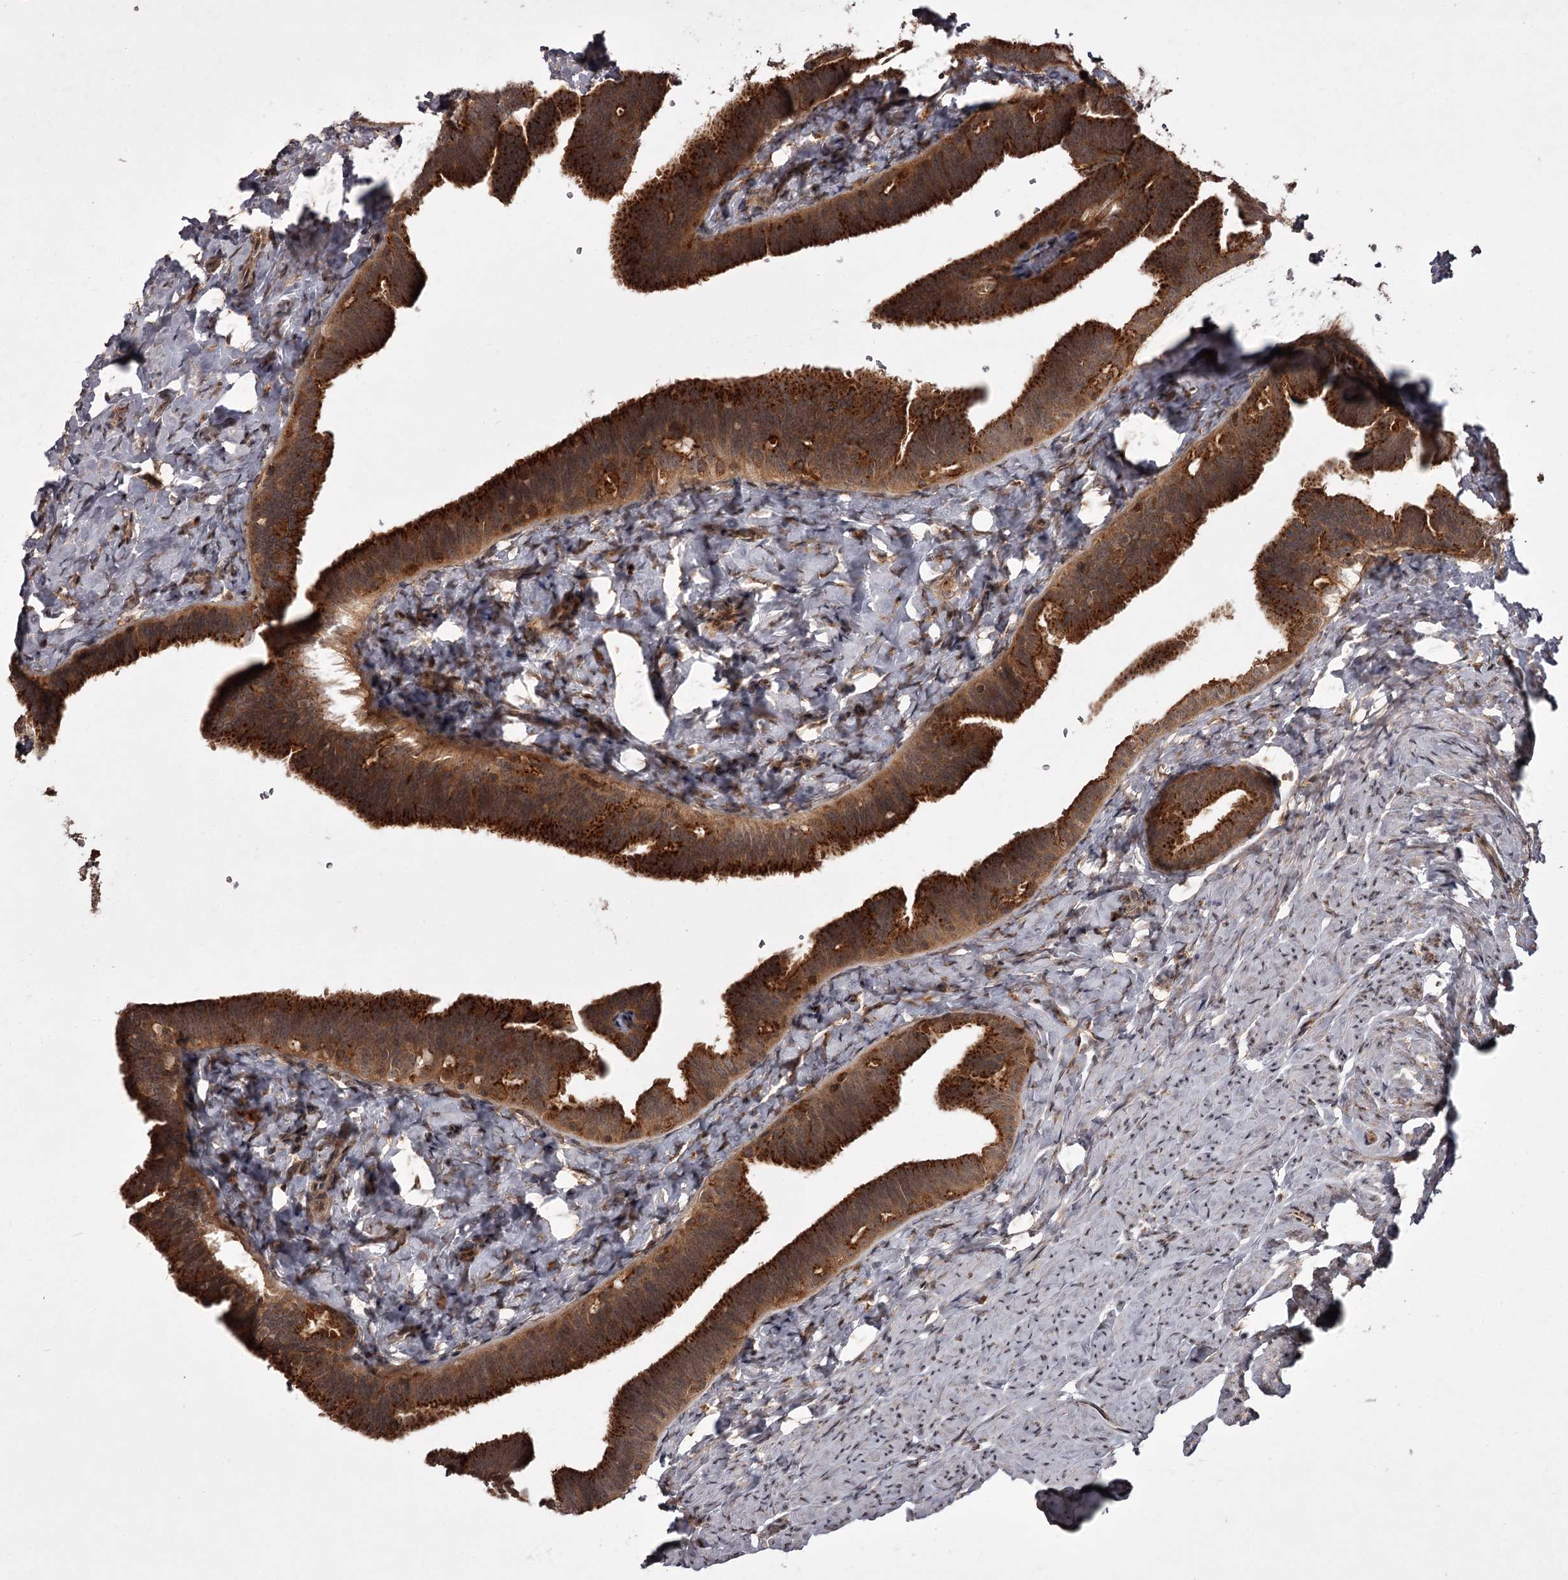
{"staining": {"intensity": "strong", "quantity": ">75%", "location": "cytoplasmic/membranous"}, "tissue": "fallopian tube", "cell_type": "Glandular cells", "image_type": "normal", "snomed": [{"axis": "morphology", "description": "Normal tissue, NOS"}, {"axis": "topography", "description": "Fallopian tube"}], "caption": "Protein expression analysis of normal fallopian tube exhibits strong cytoplasmic/membranous expression in about >75% of glandular cells. (Brightfield microscopy of DAB IHC at high magnification).", "gene": "TBC1D23", "patient": {"sex": "female", "age": 39}}